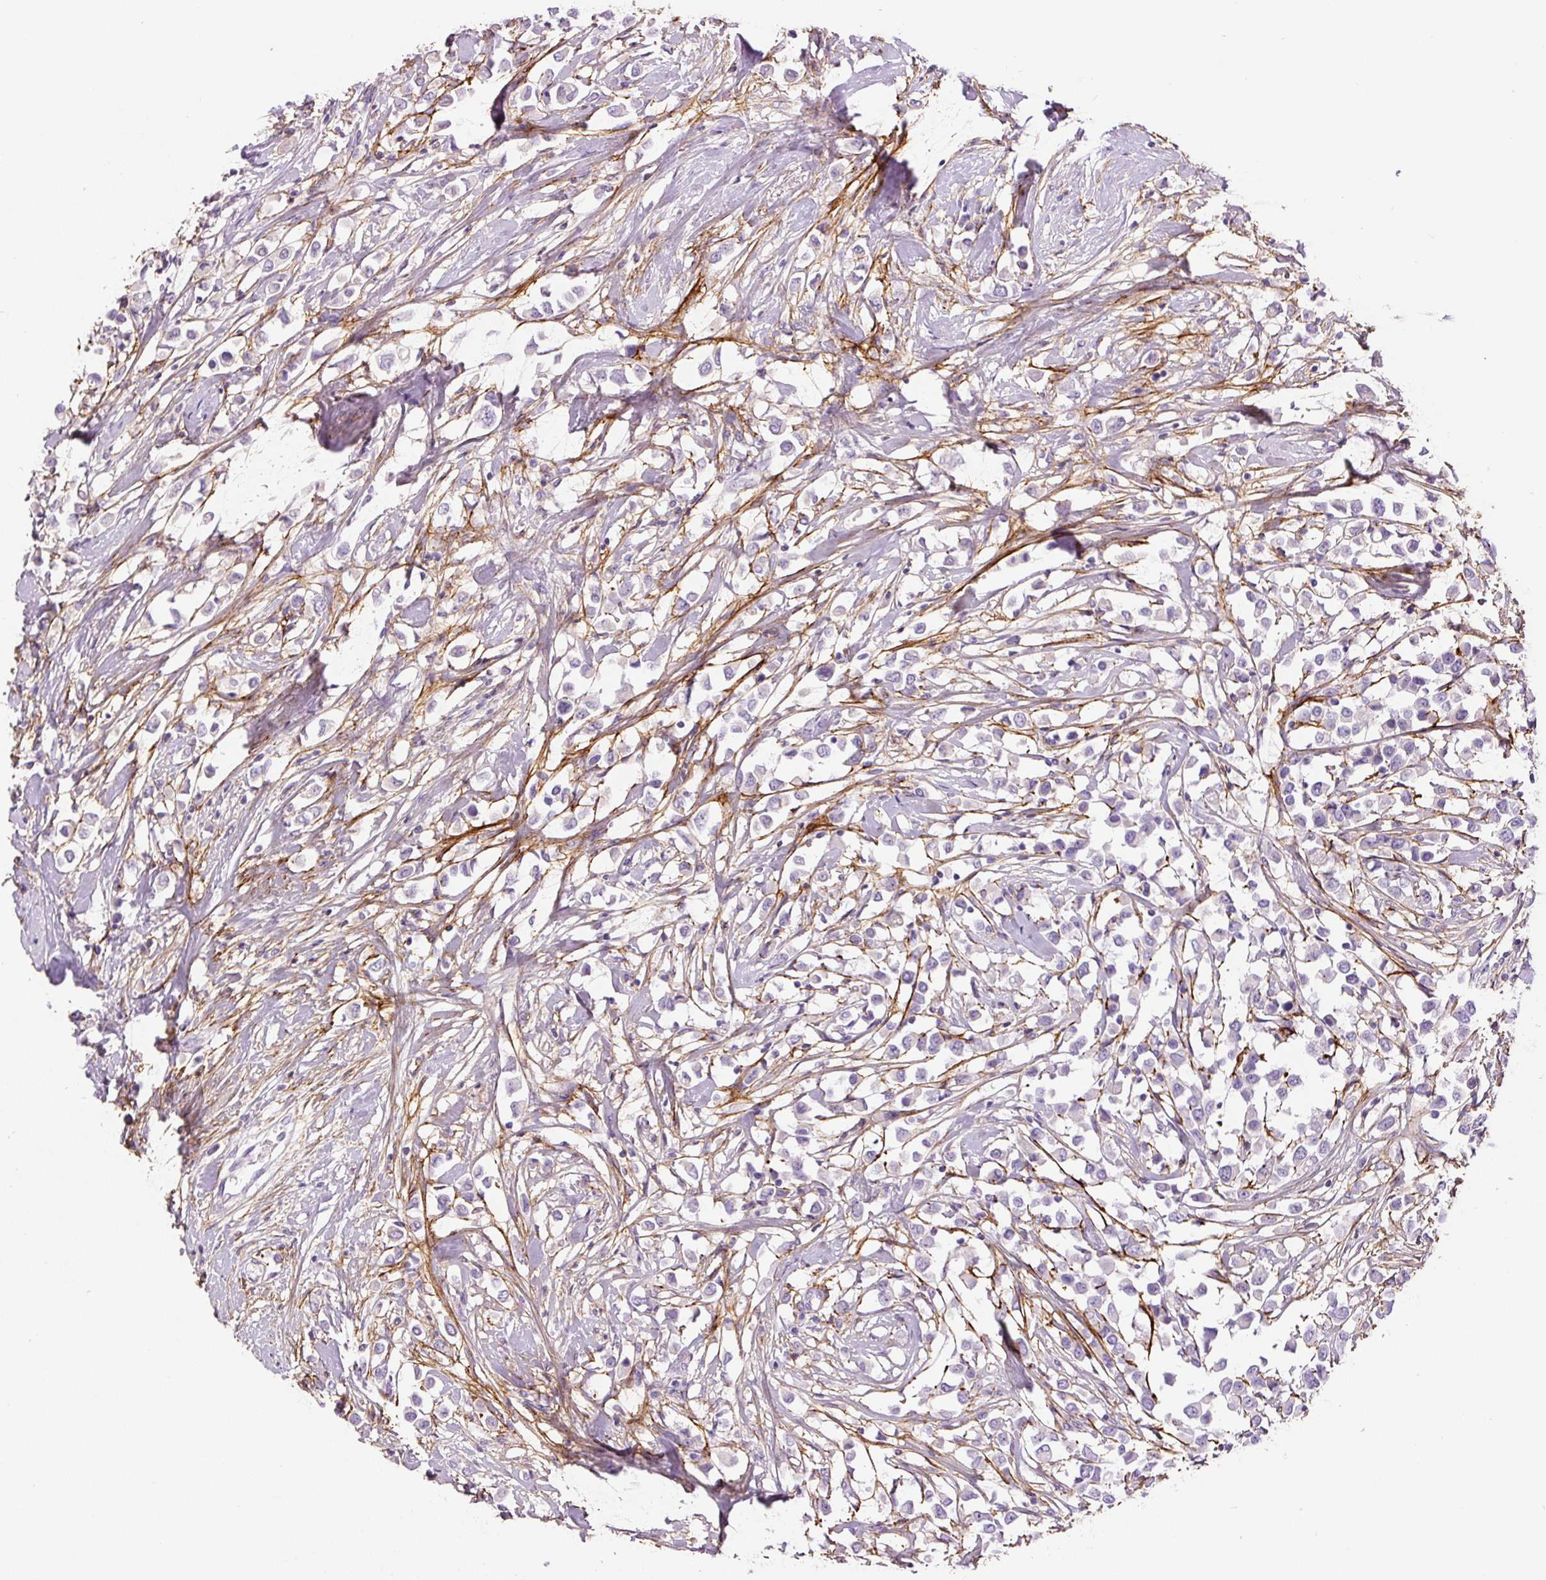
{"staining": {"intensity": "negative", "quantity": "none", "location": "none"}, "tissue": "breast cancer", "cell_type": "Tumor cells", "image_type": "cancer", "snomed": [{"axis": "morphology", "description": "Duct carcinoma"}, {"axis": "topography", "description": "Breast"}], "caption": "Immunohistochemistry micrograph of neoplastic tissue: human breast cancer stained with DAB exhibits no significant protein expression in tumor cells. Brightfield microscopy of immunohistochemistry (IHC) stained with DAB (3,3'-diaminobenzidine) (brown) and hematoxylin (blue), captured at high magnification.", "gene": "FBN1", "patient": {"sex": "female", "age": 61}}